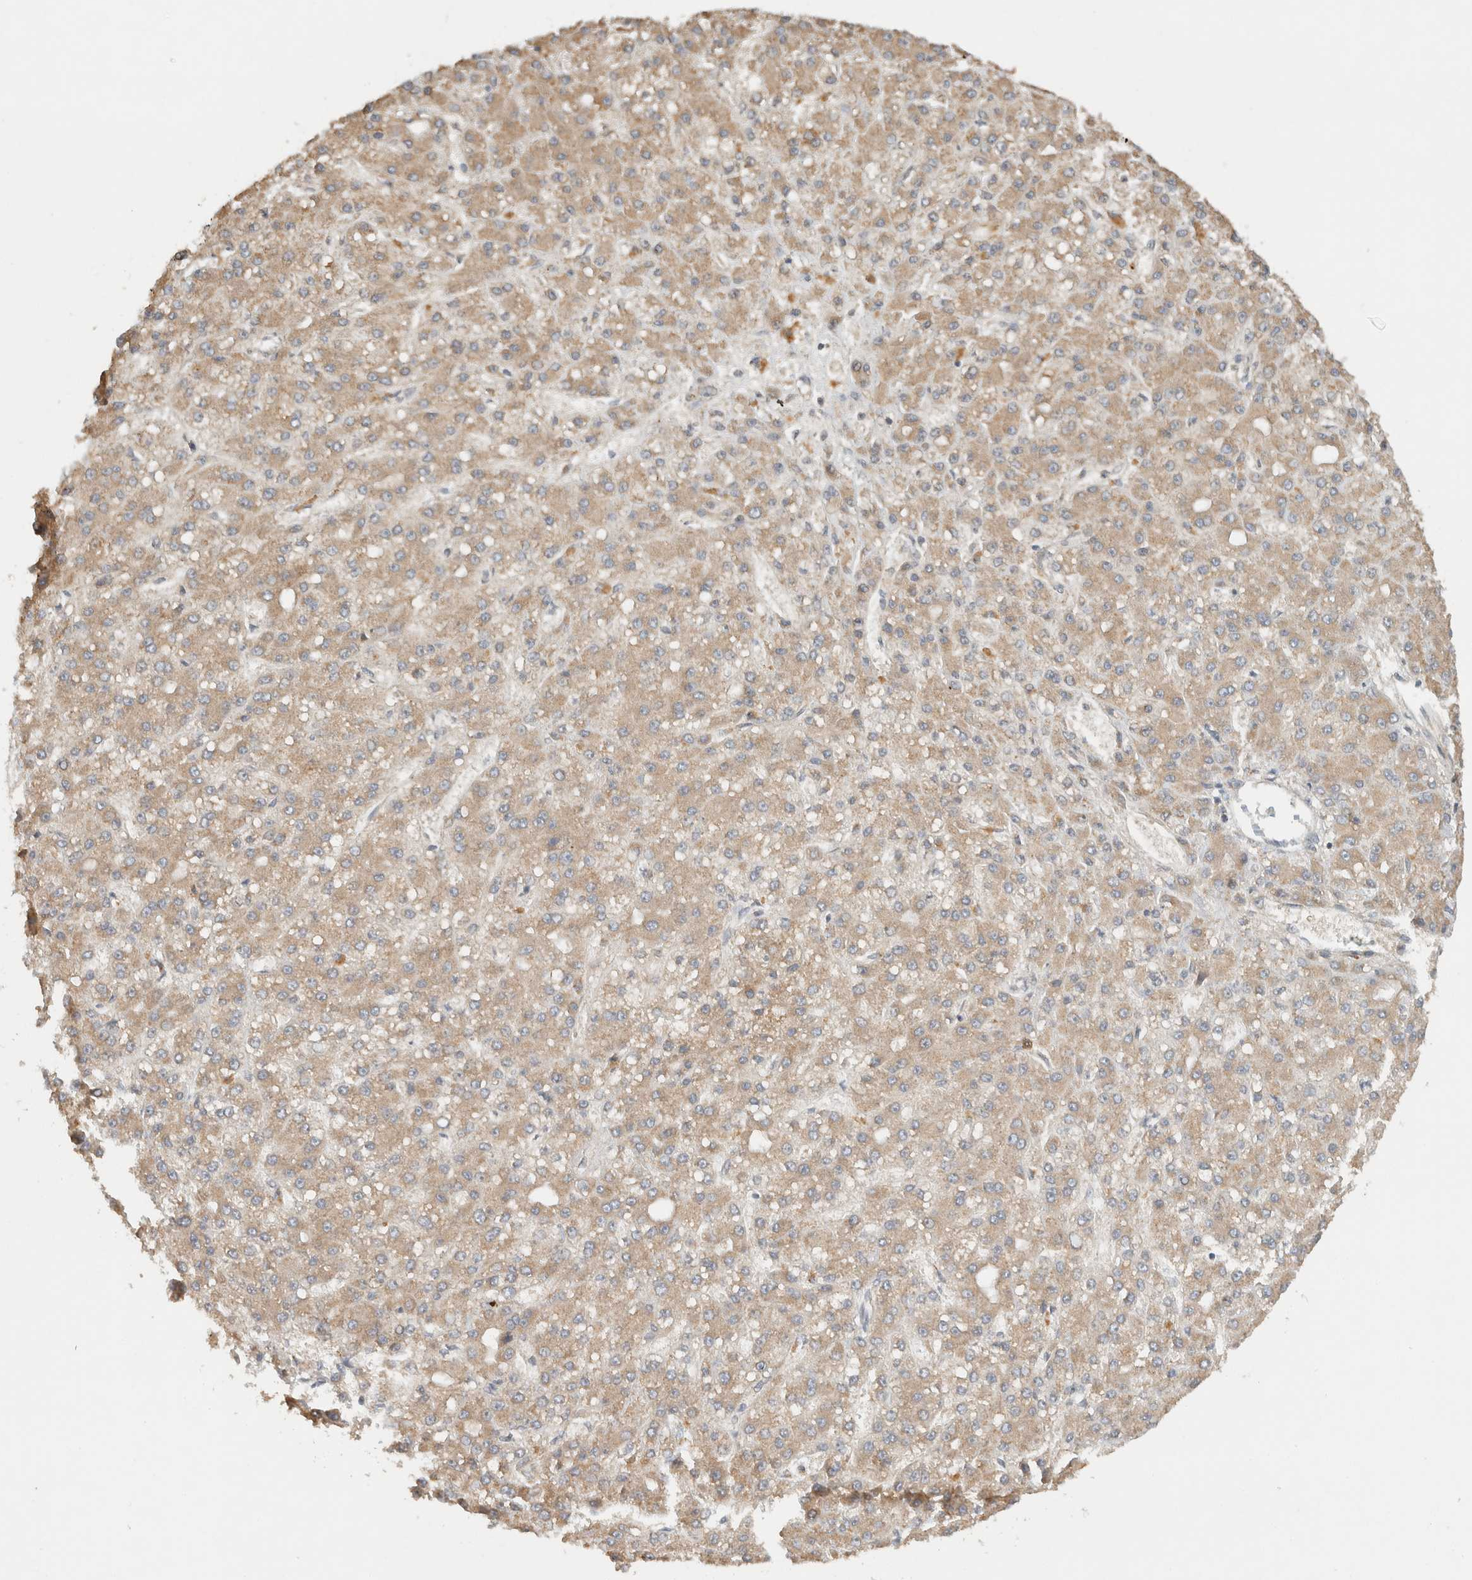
{"staining": {"intensity": "weak", "quantity": ">75%", "location": "cytoplasmic/membranous"}, "tissue": "liver cancer", "cell_type": "Tumor cells", "image_type": "cancer", "snomed": [{"axis": "morphology", "description": "Carcinoma, Hepatocellular, NOS"}, {"axis": "topography", "description": "Liver"}], "caption": "Immunohistochemistry image of human liver cancer (hepatocellular carcinoma) stained for a protein (brown), which demonstrates low levels of weak cytoplasmic/membranous positivity in about >75% of tumor cells.", "gene": "ARFGEF2", "patient": {"sex": "male", "age": 67}}